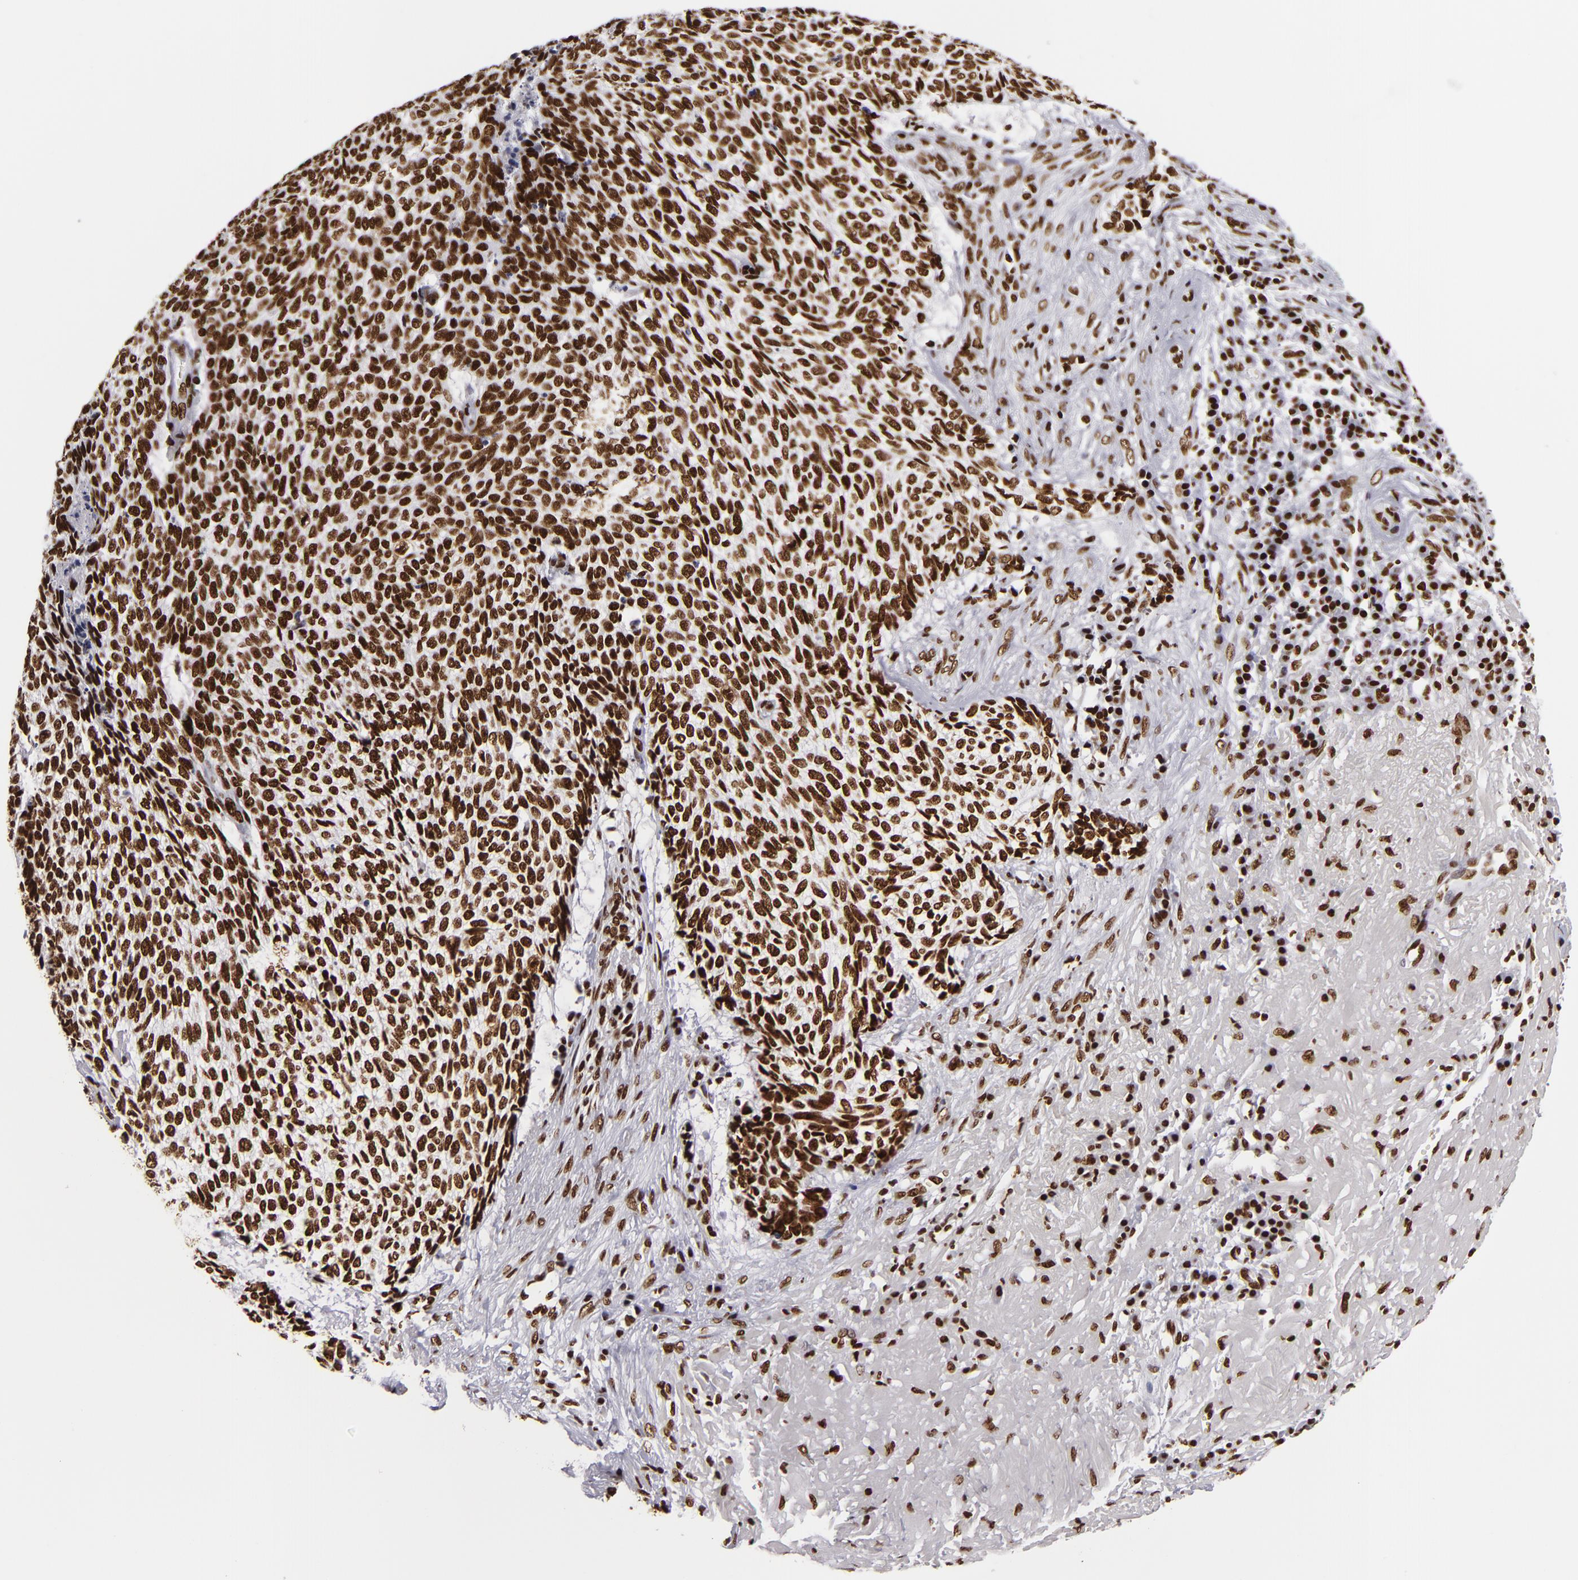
{"staining": {"intensity": "strong", "quantity": ">75%", "location": "nuclear"}, "tissue": "skin cancer", "cell_type": "Tumor cells", "image_type": "cancer", "snomed": [{"axis": "morphology", "description": "Basal cell carcinoma"}, {"axis": "topography", "description": "Skin"}], "caption": "A high amount of strong nuclear expression is appreciated in about >75% of tumor cells in basal cell carcinoma (skin) tissue. (DAB IHC with brightfield microscopy, high magnification).", "gene": "SAFB", "patient": {"sex": "female", "age": 89}}